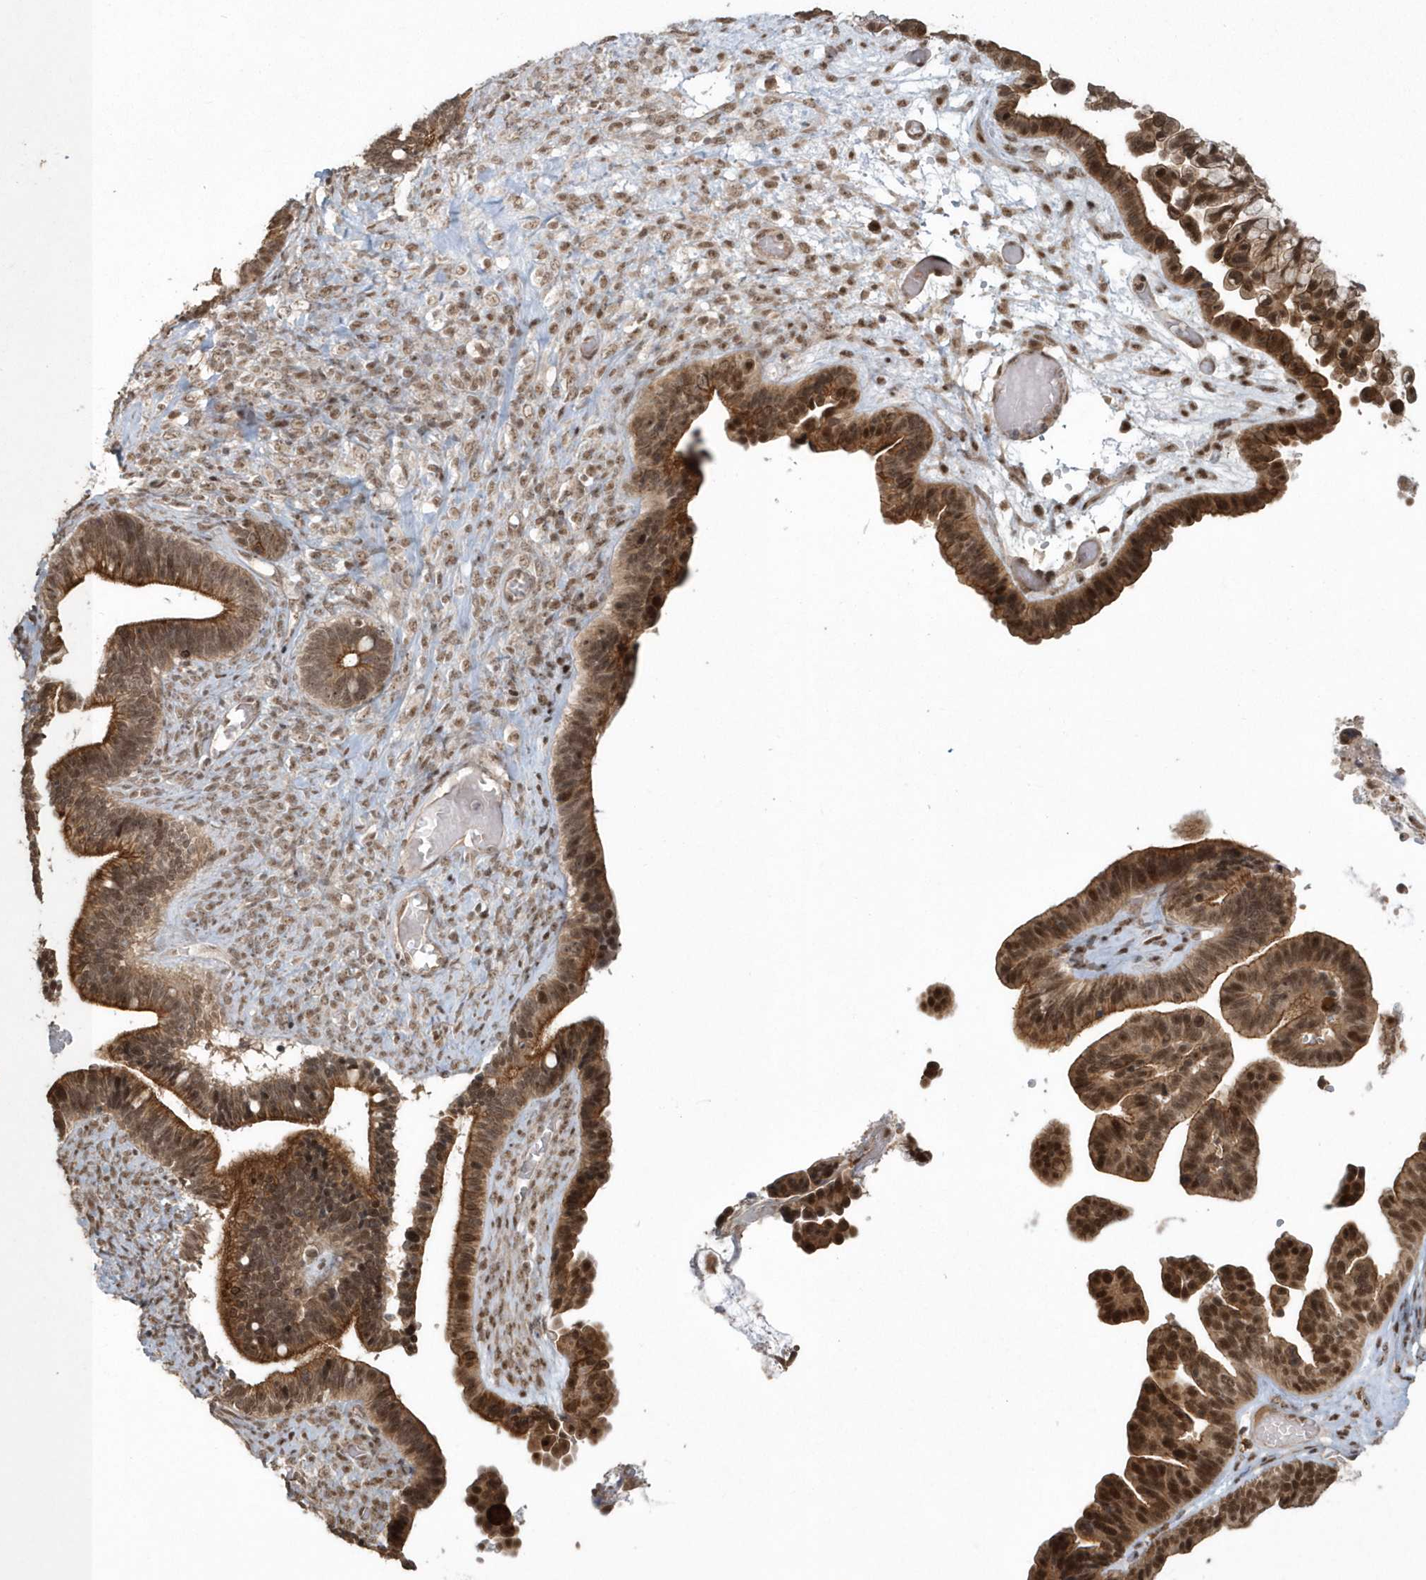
{"staining": {"intensity": "strong", "quantity": ">75%", "location": "cytoplasmic/membranous,nuclear"}, "tissue": "ovarian cancer", "cell_type": "Tumor cells", "image_type": "cancer", "snomed": [{"axis": "morphology", "description": "Cystadenocarcinoma, serous, NOS"}, {"axis": "topography", "description": "Ovary"}], "caption": "DAB (3,3'-diaminobenzidine) immunohistochemical staining of human serous cystadenocarcinoma (ovarian) exhibits strong cytoplasmic/membranous and nuclear protein expression in about >75% of tumor cells.", "gene": "EPB41L4A", "patient": {"sex": "female", "age": 56}}